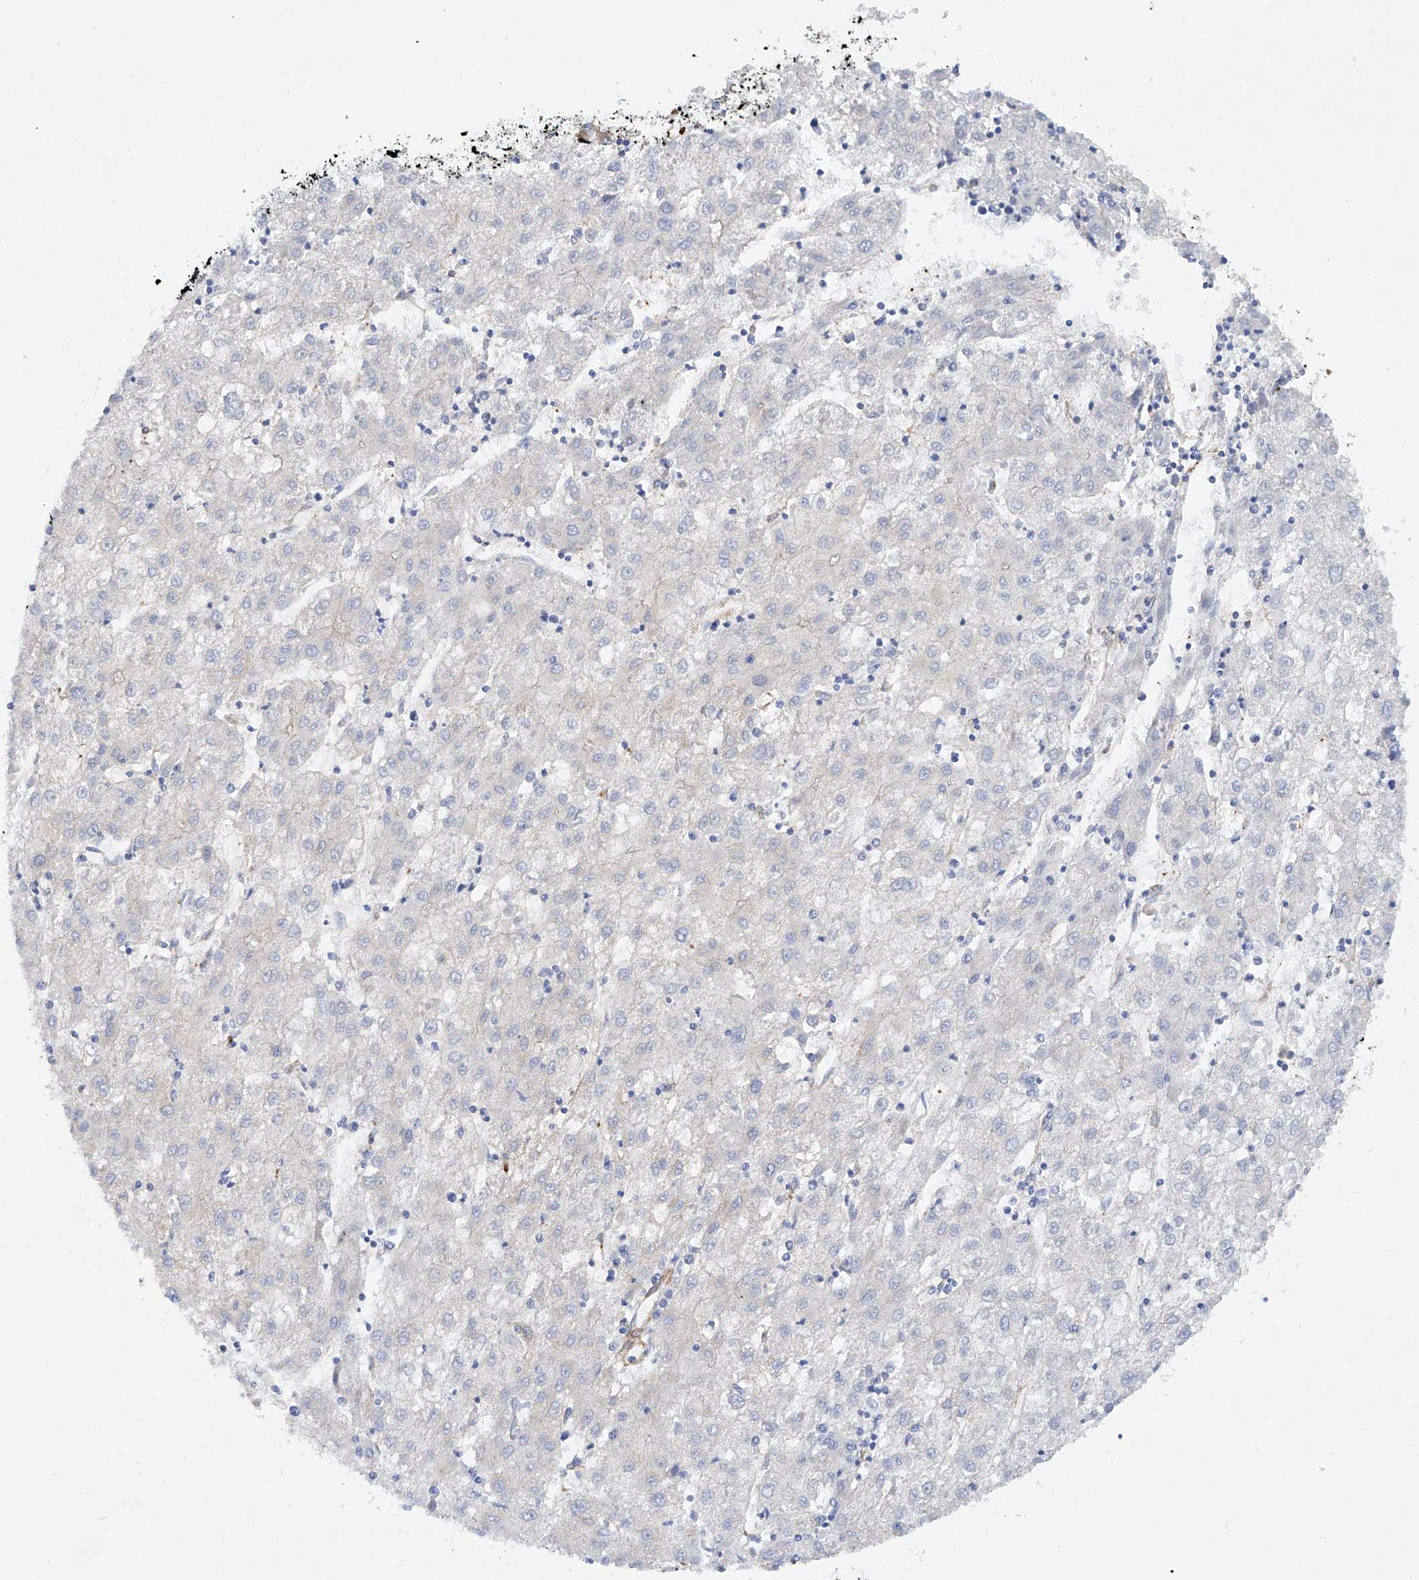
{"staining": {"intensity": "negative", "quantity": "none", "location": "none"}, "tissue": "liver cancer", "cell_type": "Tumor cells", "image_type": "cancer", "snomed": [{"axis": "morphology", "description": "Carcinoma, Hepatocellular, NOS"}, {"axis": "topography", "description": "Liver"}], "caption": "This is a micrograph of immunohistochemistry (IHC) staining of liver cancer (hepatocellular carcinoma), which shows no expression in tumor cells.", "gene": "TAS2R60", "patient": {"sex": "male", "age": 72}}